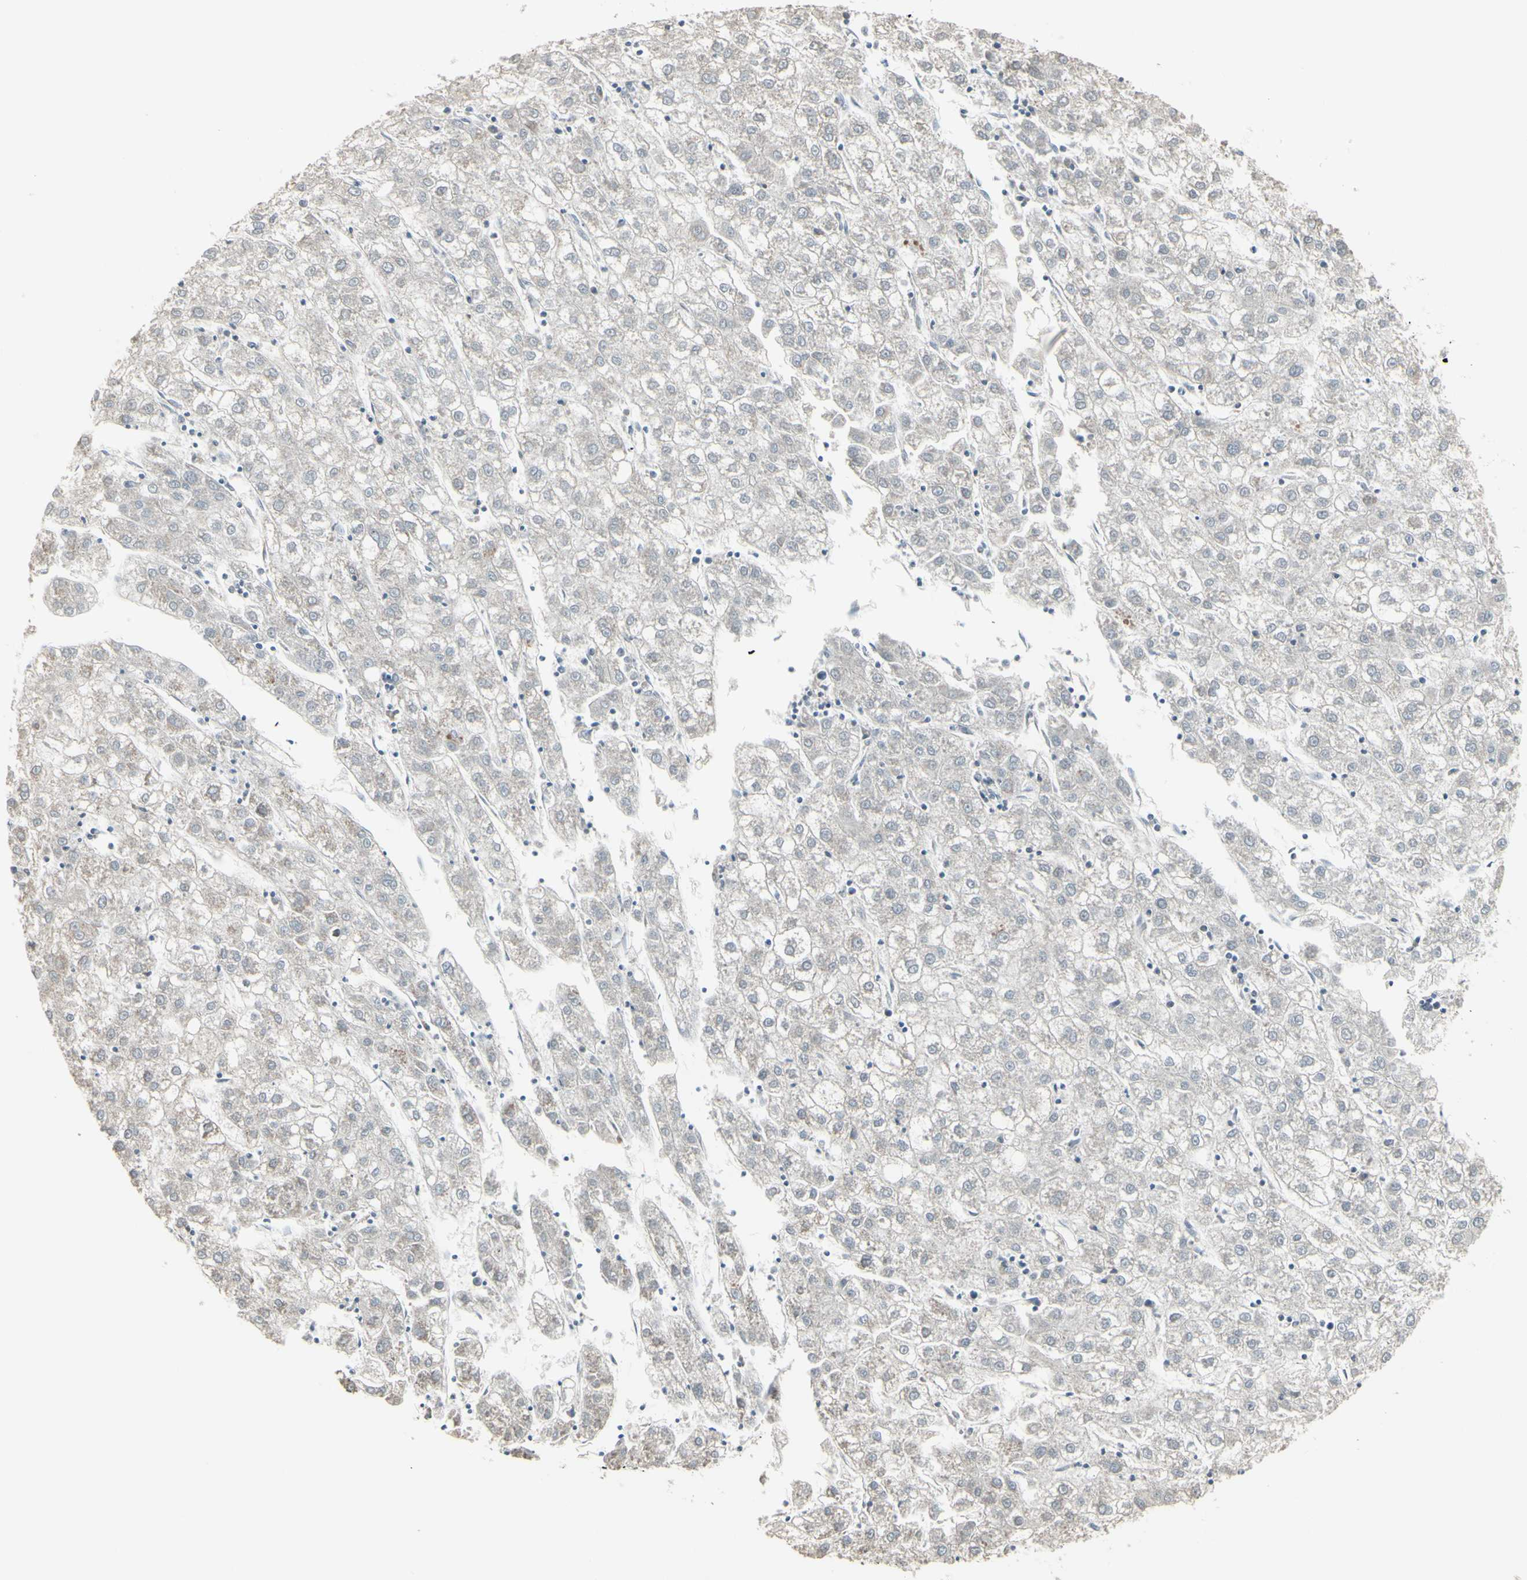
{"staining": {"intensity": "negative", "quantity": "none", "location": "none"}, "tissue": "liver cancer", "cell_type": "Tumor cells", "image_type": "cancer", "snomed": [{"axis": "morphology", "description": "Carcinoma, Hepatocellular, NOS"}, {"axis": "topography", "description": "Liver"}], "caption": "Immunohistochemistry (IHC) photomicrograph of neoplastic tissue: liver cancer (hepatocellular carcinoma) stained with DAB (3,3'-diaminobenzidine) demonstrates no significant protein expression in tumor cells.", "gene": "SAMSN1", "patient": {"sex": "male", "age": 72}}